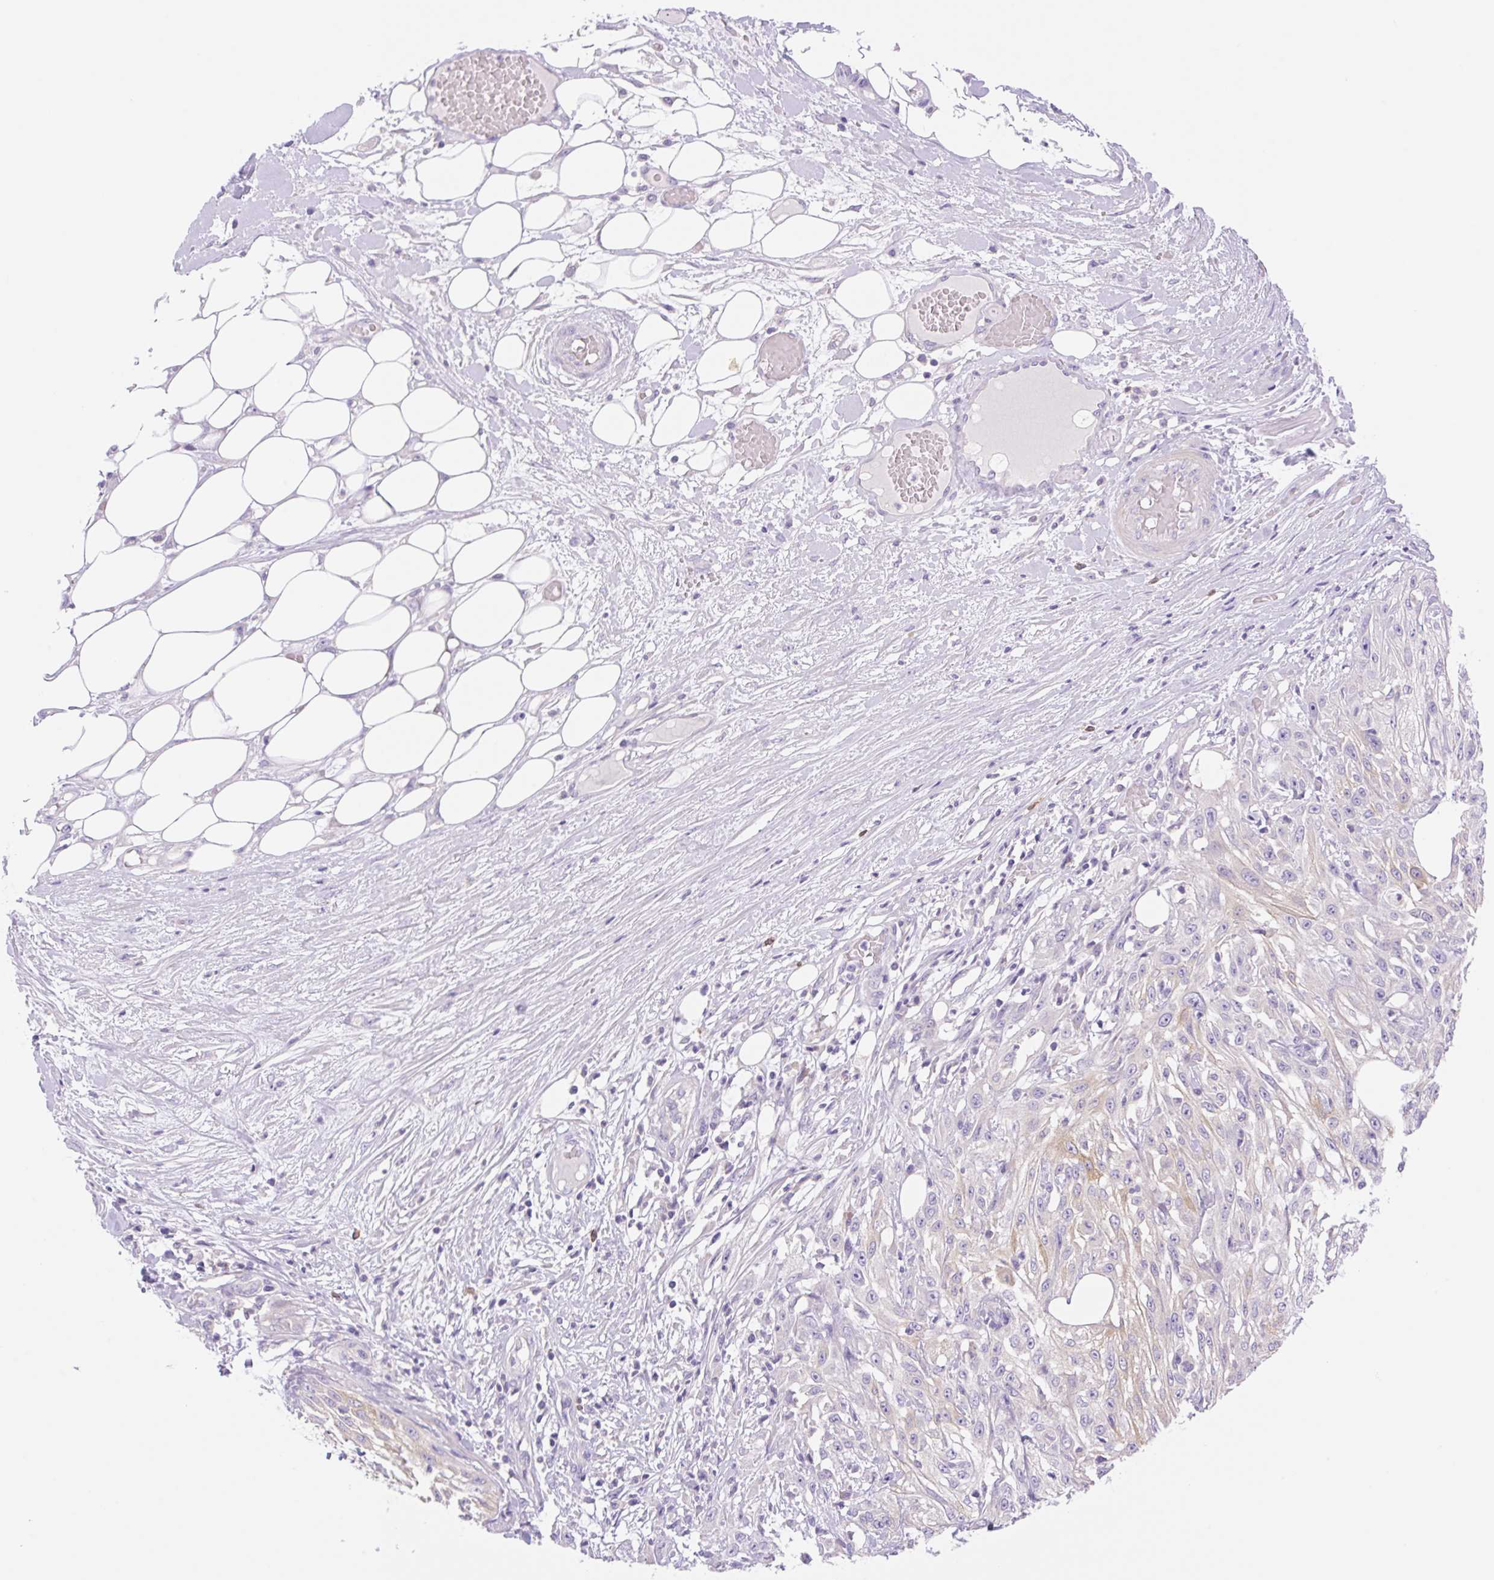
{"staining": {"intensity": "negative", "quantity": "none", "location": "none"}, "tissue": "skin cancer", "cell_type": "Tumor cells", "image_type": "cancer", "snomed": [{"axis": "morphology", "description": "Squamous cell carcinoma, NOS"}, {"axis": "morphology", "description": "Squamous cell carcinoma, metastatic, NOS"}, {"axis": "topography", "description": "Skin"}, {"axis": "topography", "description": "Lymph node"}], "caption": "This is an IHC histopathology image of skin metastatic squamous cell carcinoma. There is no positivity in tumor cells.", "gene": "DENND5A", "patient": {"sex": "male", "age": 75}}